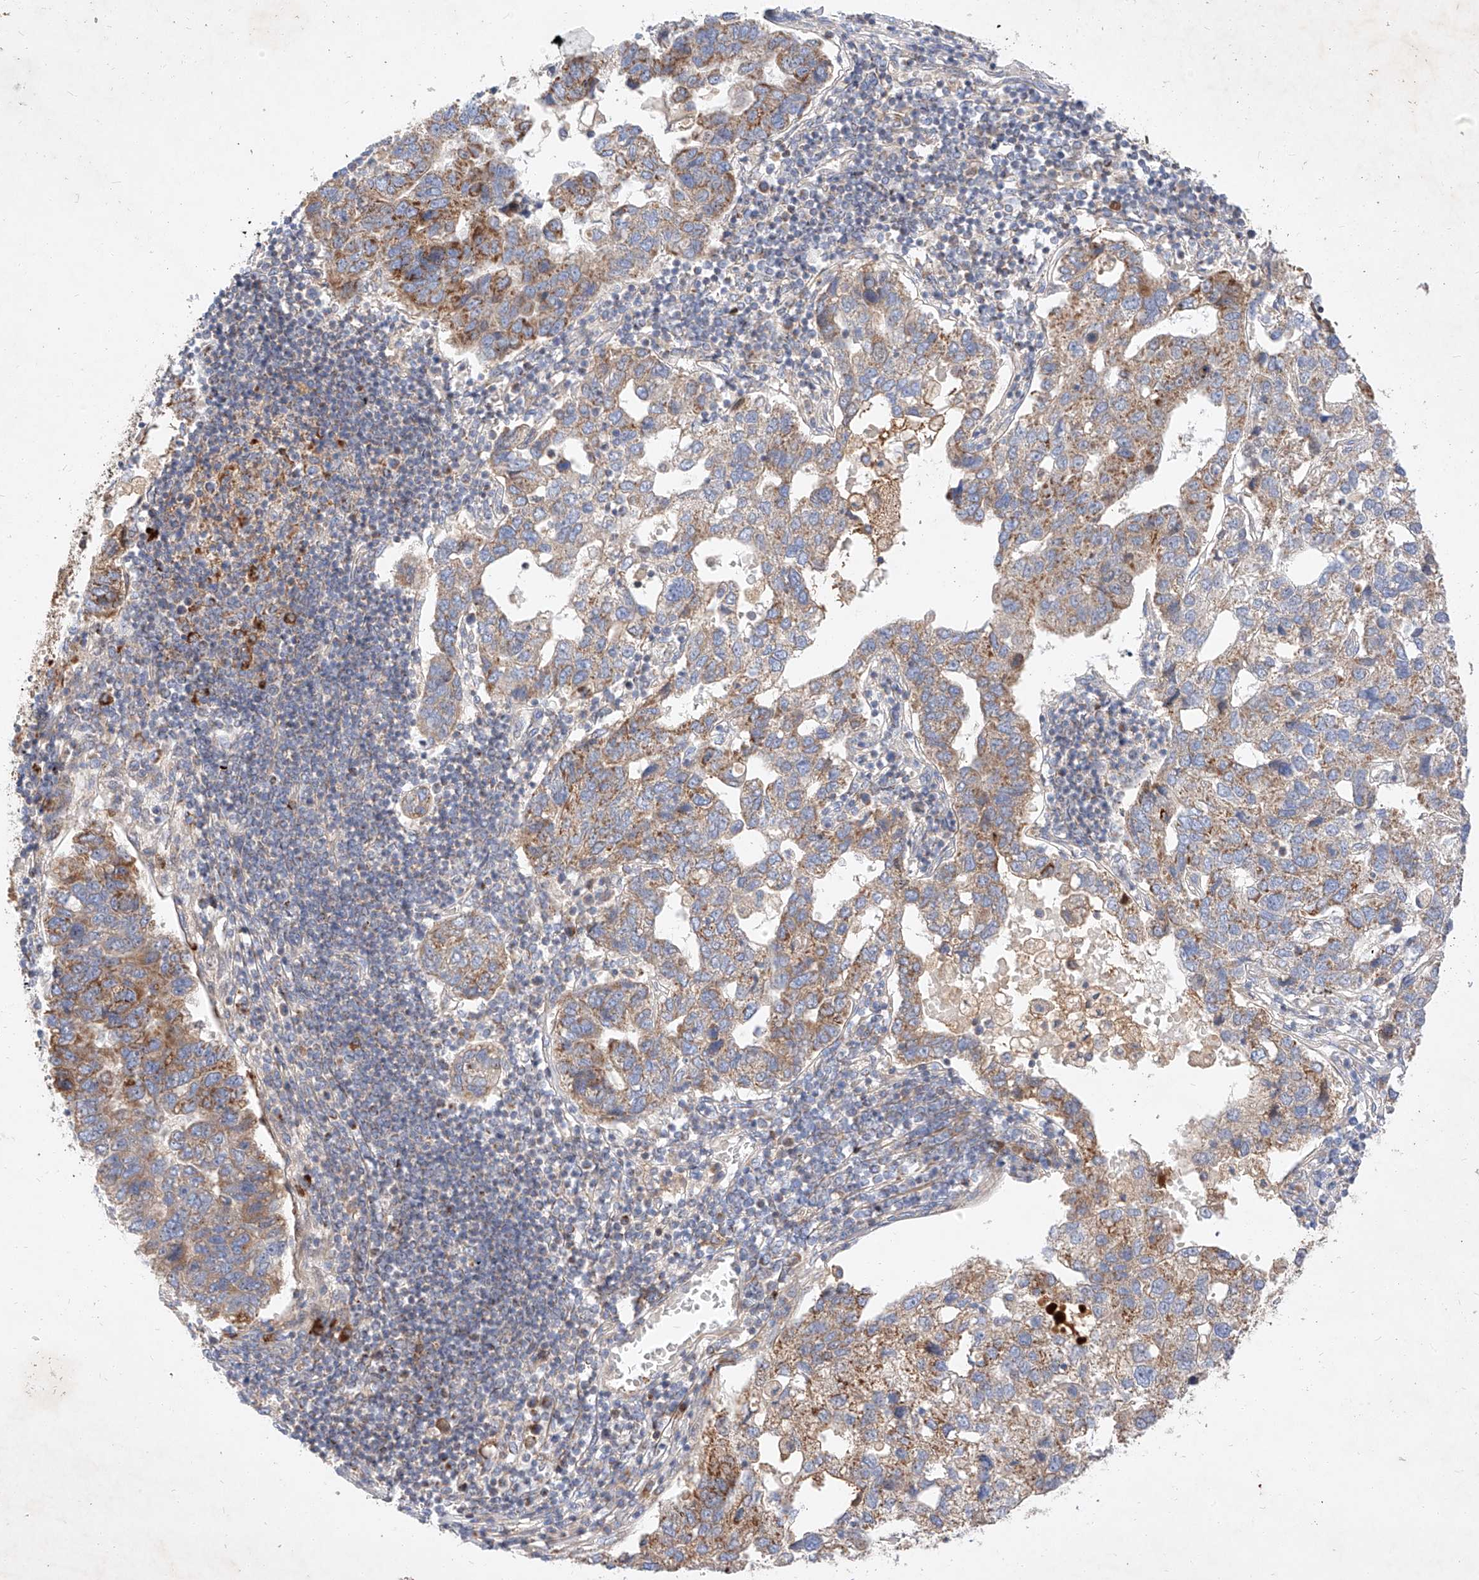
{"staining": {"intensity": "moderate", "quantity": "25%-75%", "location": "cytoplasmic/membranous"}, "tissue": "pancreatic cancer", "cell_type": "Tumor cells", "image_type": "cancer", "snomed": [{"axis": "morphology", "description": "Adenocarcinoma, NOS"}, {"axis": "topography", "description": "Pancreas"}], "caption": "Pancreatic cancer tissue displays moderate cytoplasmic/membranous positivity in approximately 25%-75% of tumor cells", "gene": "OSGEPL1", "patient": {"sex": "female", "age": 61}}